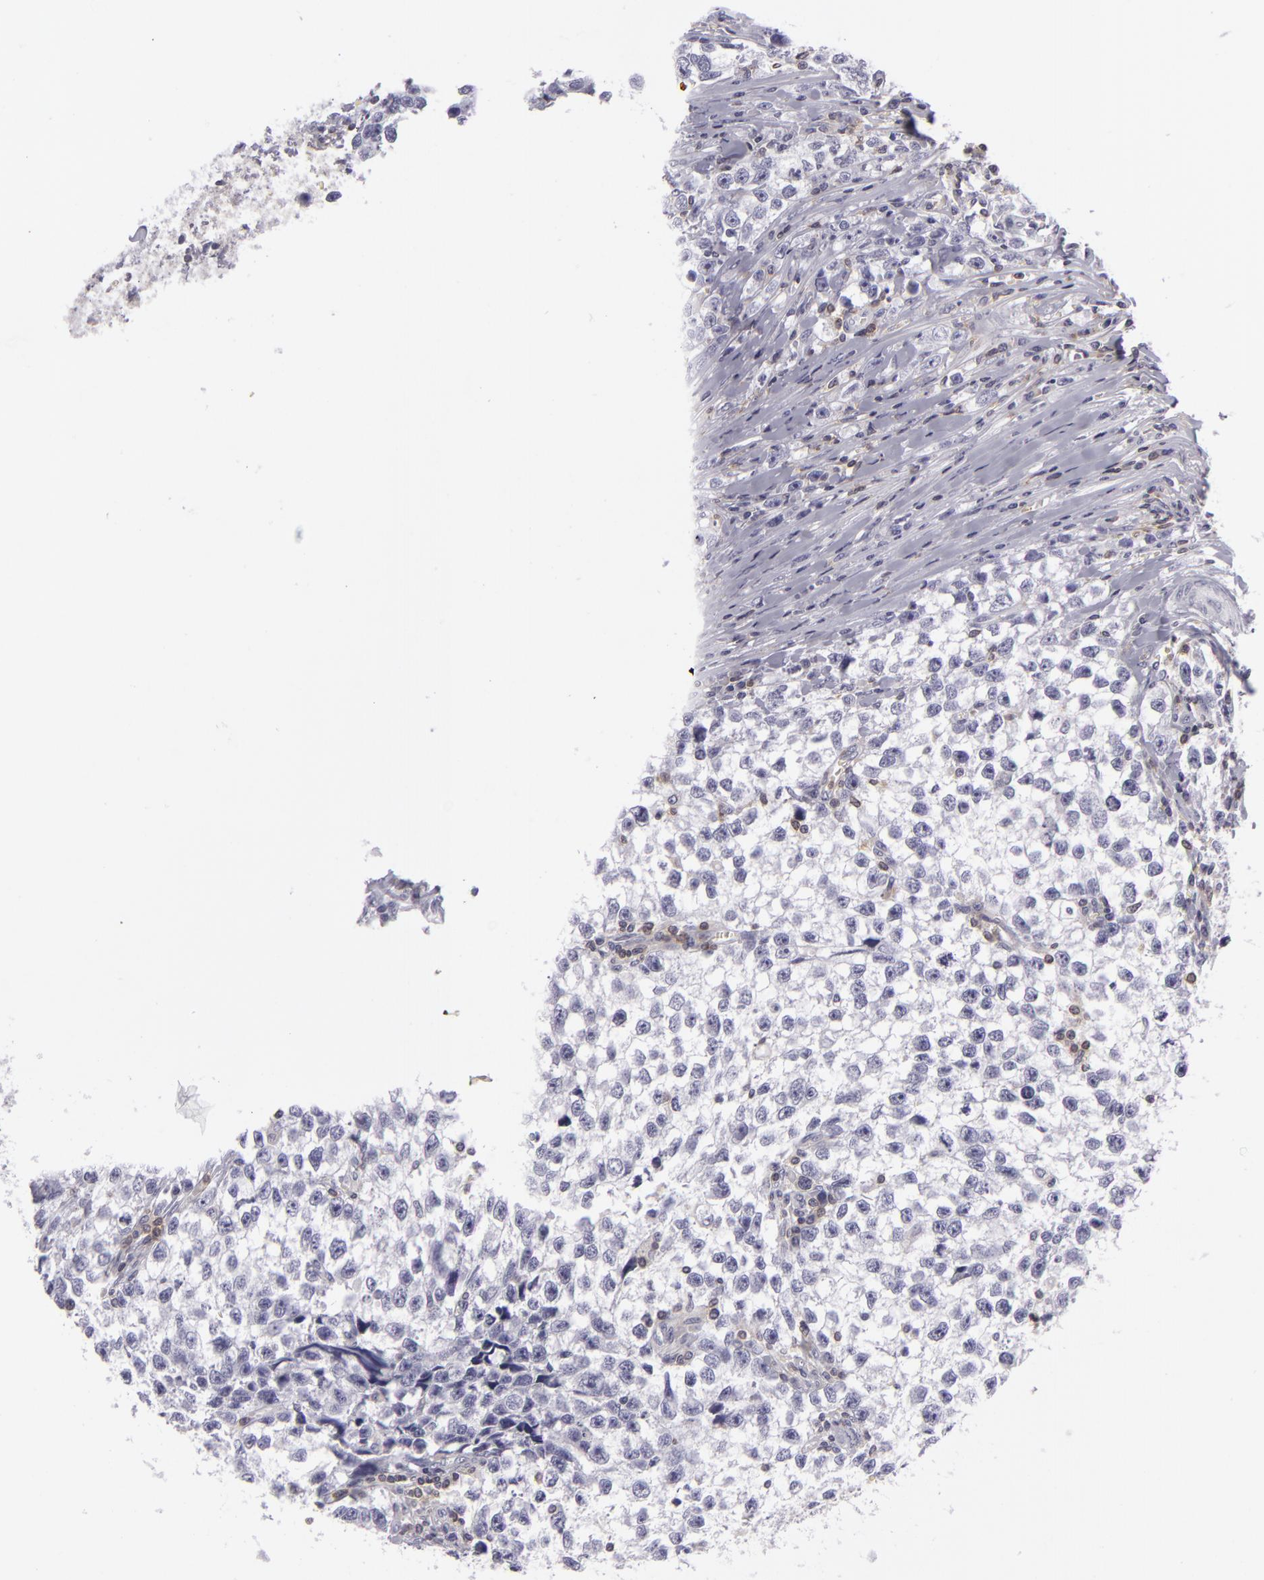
{"staining": {"intensity": "negative", "quantity": "none", "location": "none"}, "tissue": "testis cancer", "cell_type": "Tumor cells", "image_type": "cancer", "snomed": [{"axis": "morphology", "description": "Seminoma, NOS"}, {"axis": "morphology", "description": "Carcinoma, Embryonal, NOS"}, {"axis": "topography", "description": "Testis"}], "caption": "Tumor cells show no significant protein expression in testis seminoma.", "gene": "KCNAB2", "patient": {"sex": "male", "age": 30}}